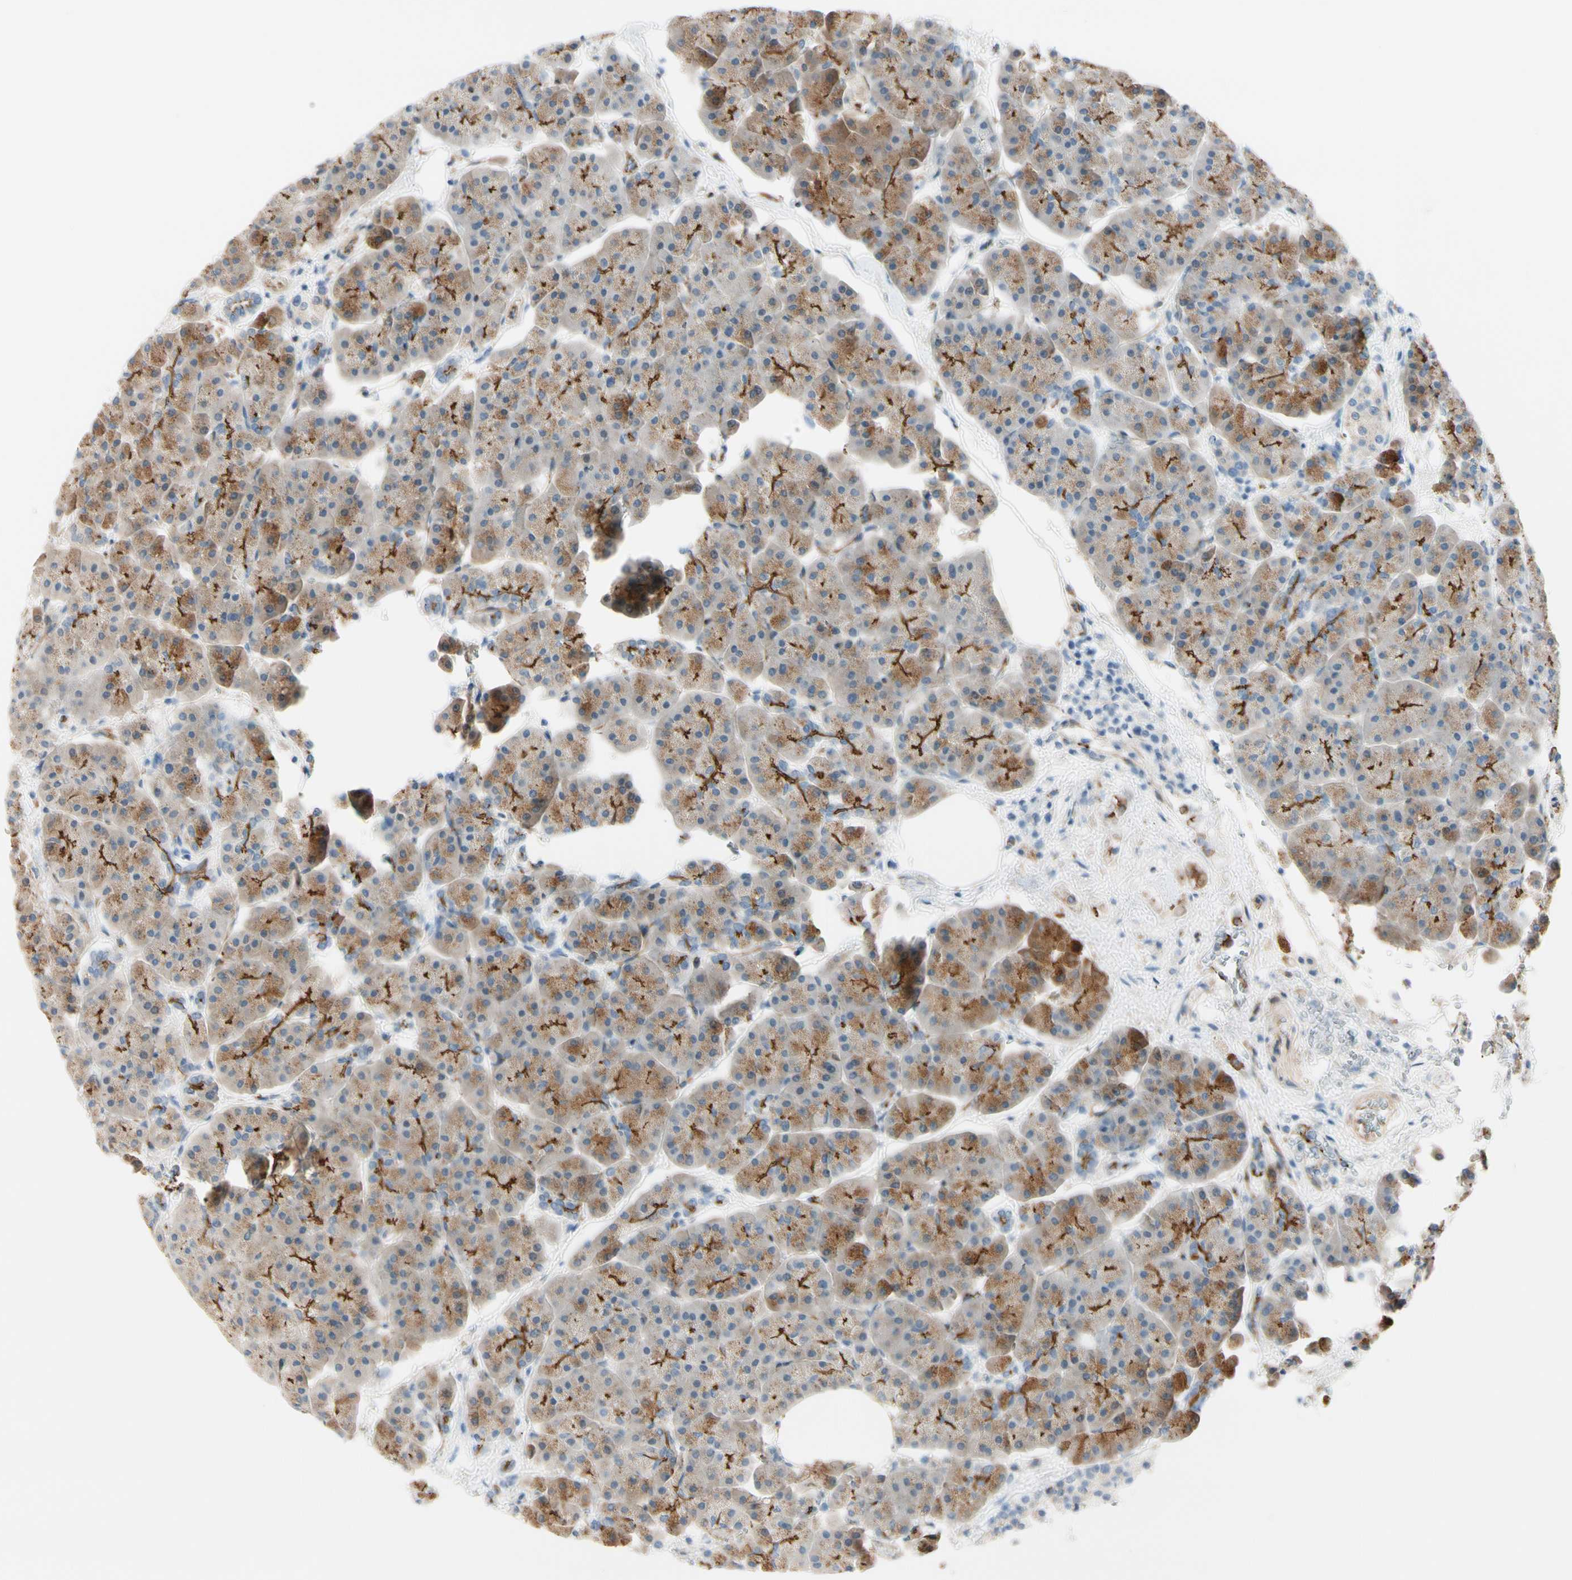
{"staining": {"intensity": "moderate", "quantity": "25%-75%", "location": "cytoplasmic/membranous"}, "tissue": "pancreas", "cell_type": "Exocrine glandular cells", "image_type": "normal", "snomed": [{"axis": "morphology", "description": "Normal tissue, NOS"}, {"axis": "topography", "description": "Pancreas"}], "caption": "Immunohistochemistry of unremarkable pancreas reveals medium levels of moderate cytoplasmic/membranous staining in approximately 25%-75% of exocrine glandular cells.", "gene": "TJP1", "patient": {"sex": "female", "age": 70}}